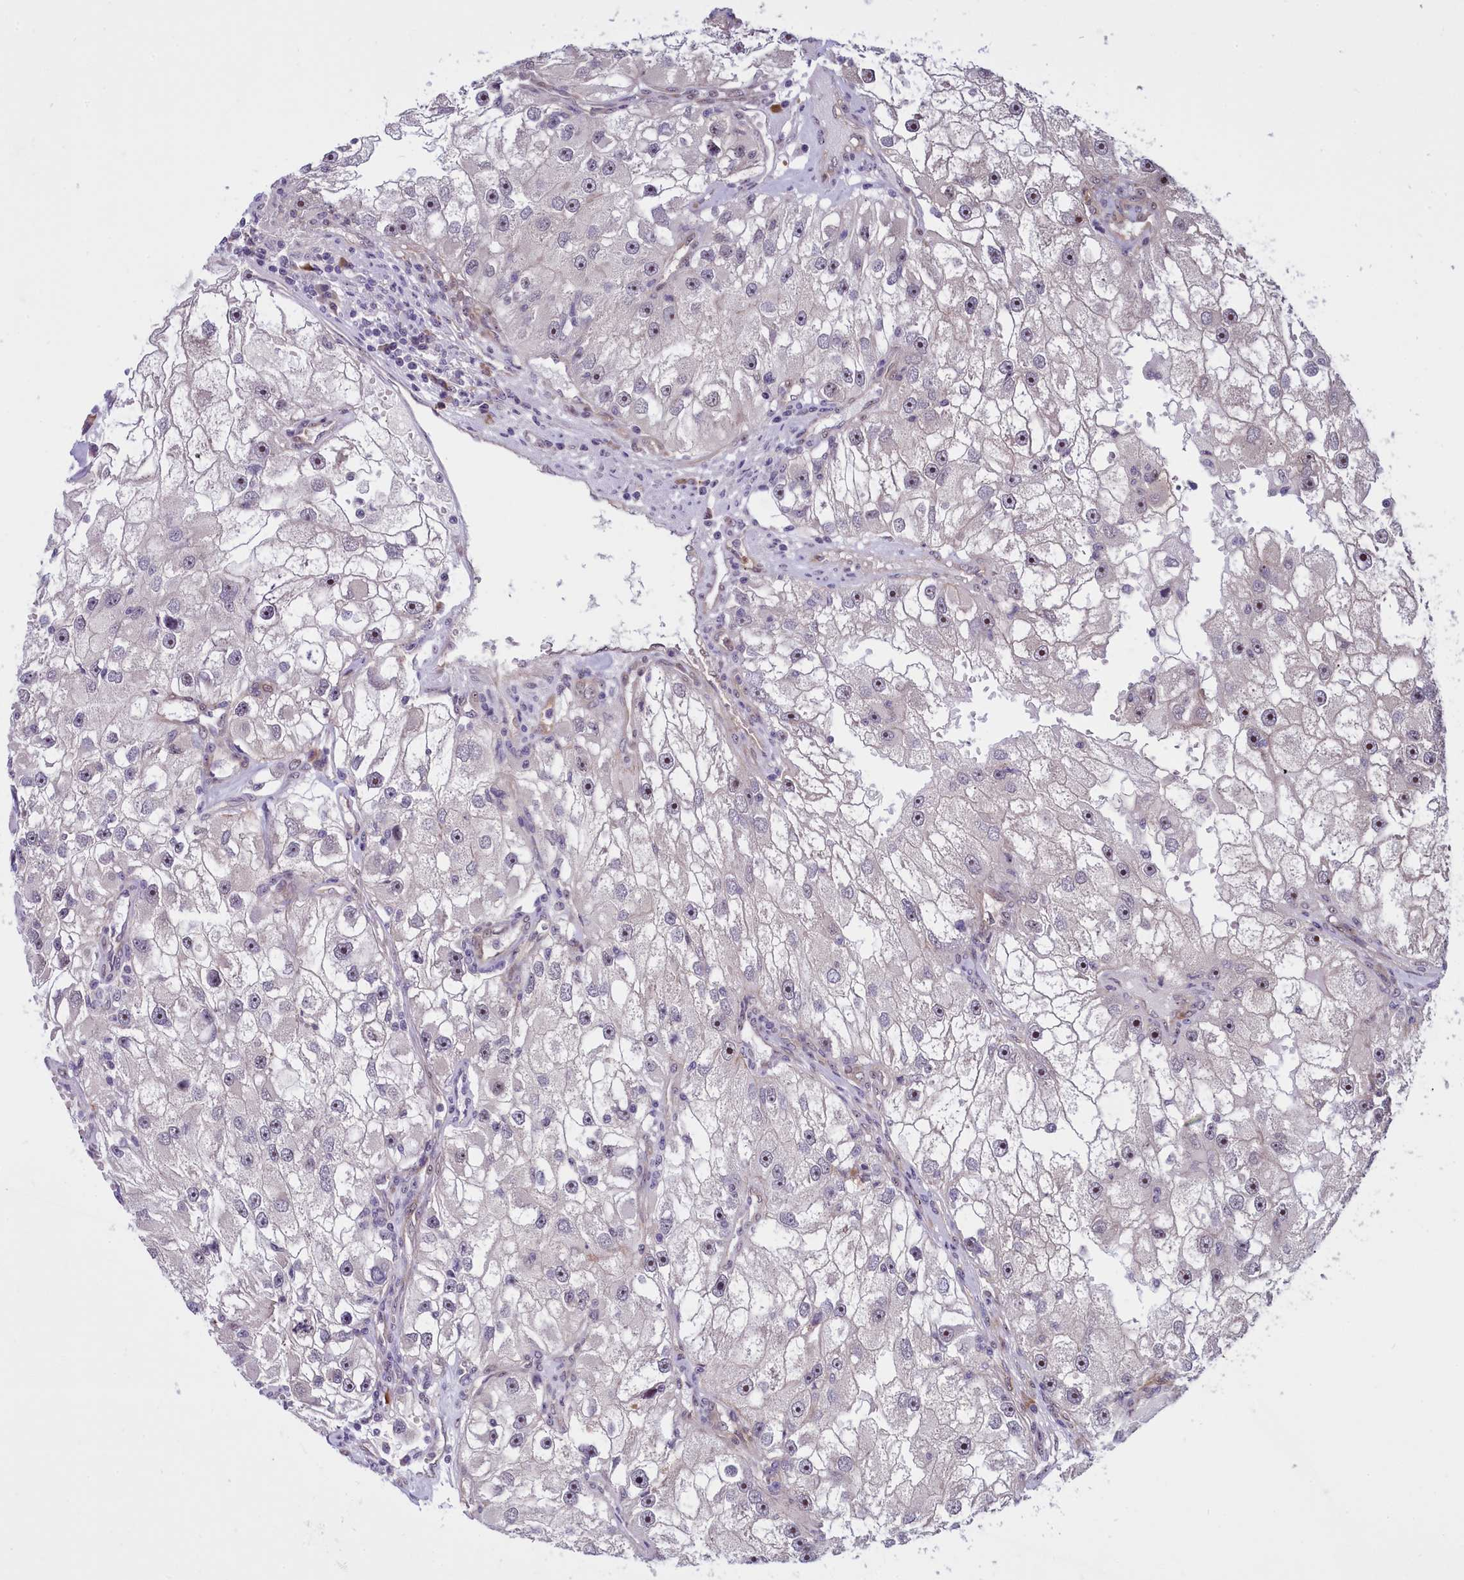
{"staining": {"intensity": "moderate", "quantity": "<25%", "location": "nuclear"}, "tissue": "renal cancer", "cell_type": "Tumor cells", "image_type": "cancer", "snomed": [{"axis": "morphology", "description": "Adenocarcinoma, NOS"}, {"axis": "topography", "description": "Kidney"}], "caption": "IHC photomicrograph of neoplastic tissue: human renal cancer (adenocarcinoma) stained using immunohistochemistry (IHC) reveals low levels of moderate protein expression localized specifically in the nuclear of tumor cells, appearing as a nuclear brown color.", "gene": "BCAR1", "patient": {"sex": "male", "age": 63}}